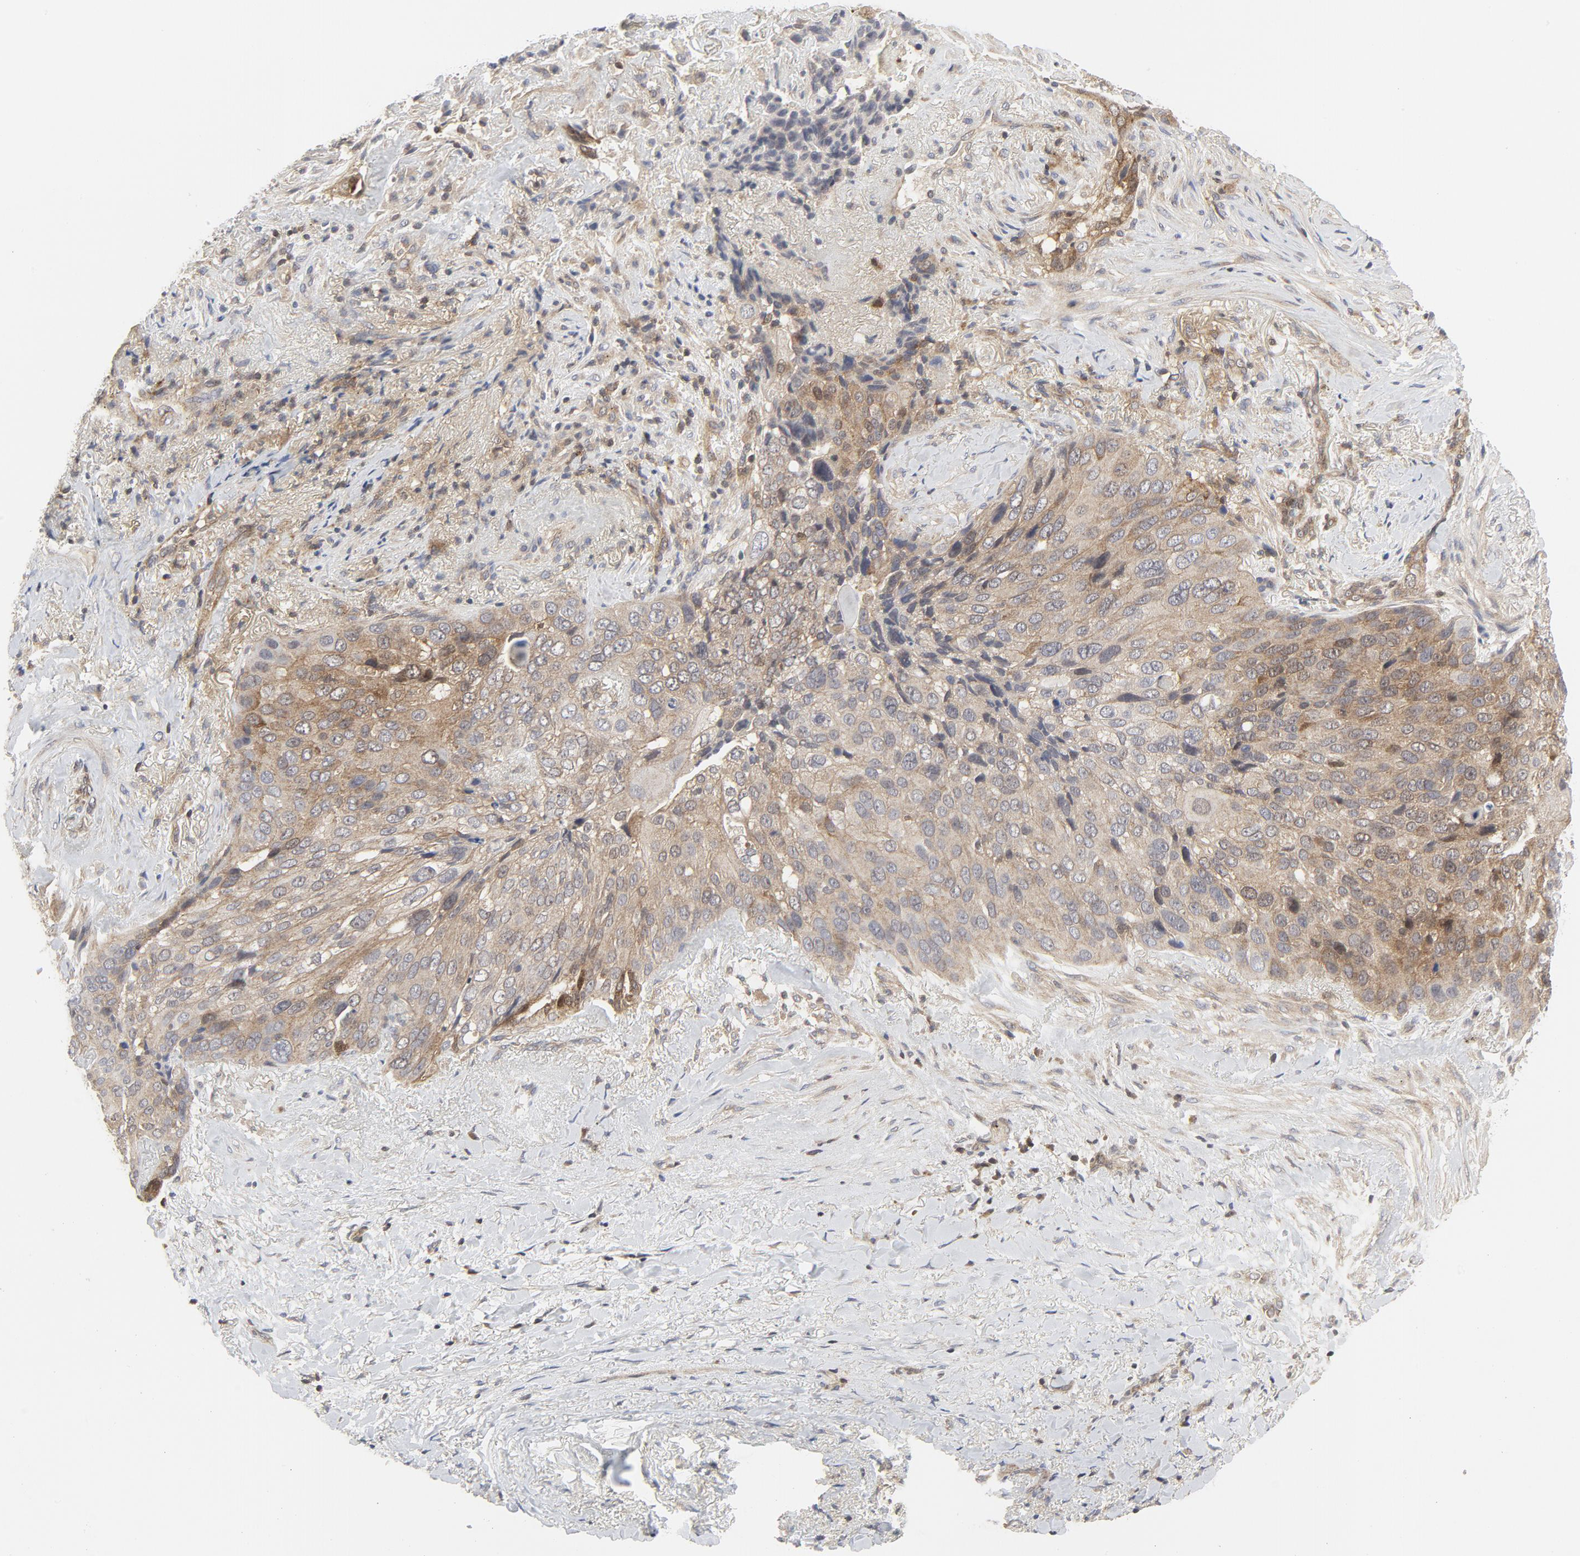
{"staining": {"intensity": "weak", "quantity": ">75%", "location": "cytoplasmic/membranous,nuclear"}, "tissue": "lung cancer", "cell_type": "Tumor cells", "image_type": "cancer", "snomed": [{"axis": "morphology", "description": "Squamous cell carcinoma, NOS"}, {"axis": "topography", "description": "Lung"}], "caption": "This photomicrograph displays immunohistochemistry staining of lung cancer (squamous cell carcinoma), with low weak cytoplasmic/membranous and nuclear expression in about >75% of tumor cells.", "gene": "MAP2K7", "patient": {"sex": "male", "age": 54}}